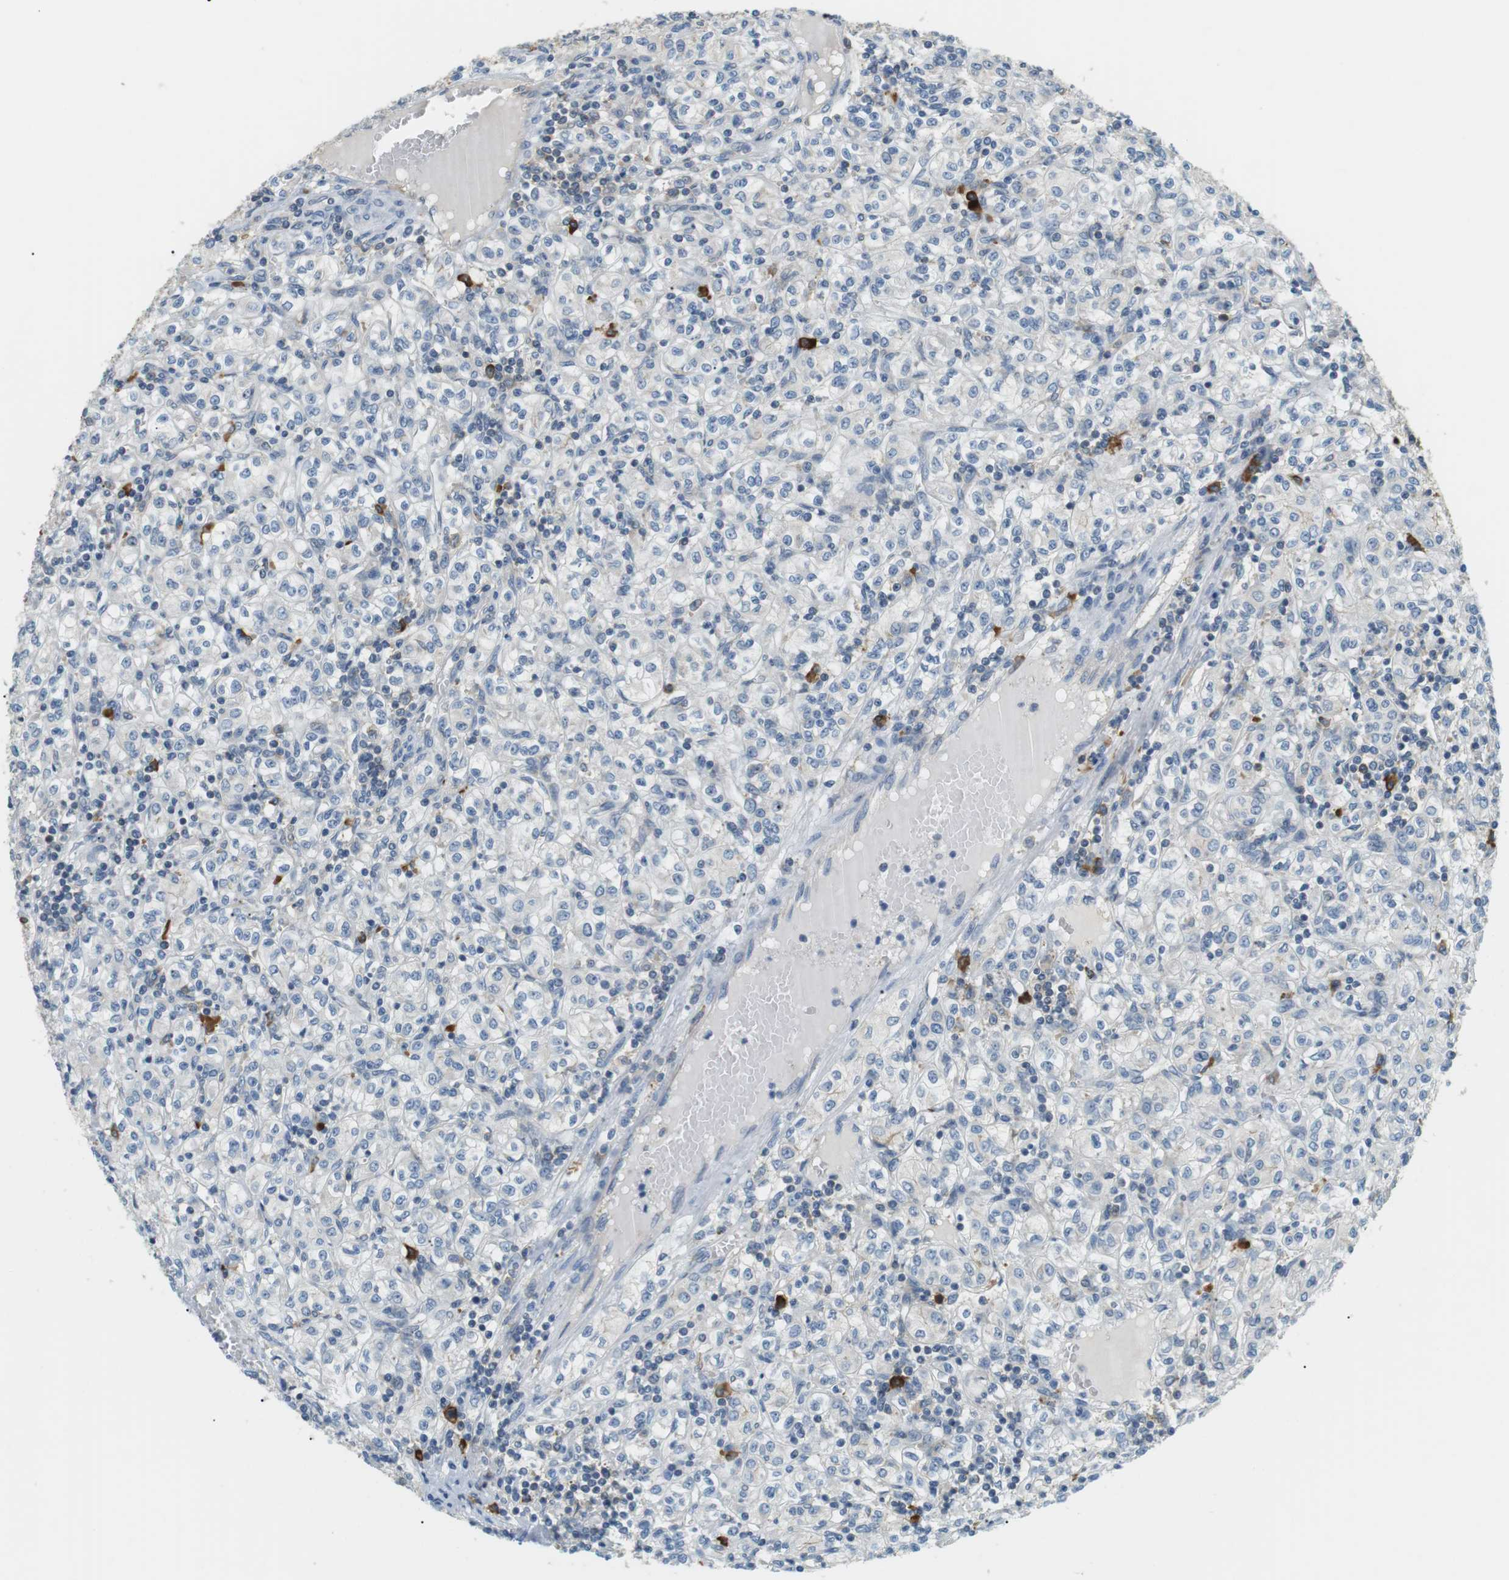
{"staining": {"intensity": "negative", "quantity": "none", "location": "none"}, "tissue": "renal cancer", "cell_type": "Tumor cells", "image_type": "cancer", "snomed": [{"axis": "morphology", "description": "Adenocarcinoma, NOS"}, {"axis": "topography", "description": "Kidney"}], "caption": "Immunohistochemical staining of human renal cancer demonstrates no significant positivity in tumor cells.", "gene": "TMEM200A", "patient": {"sex": "male", "age": 77}}